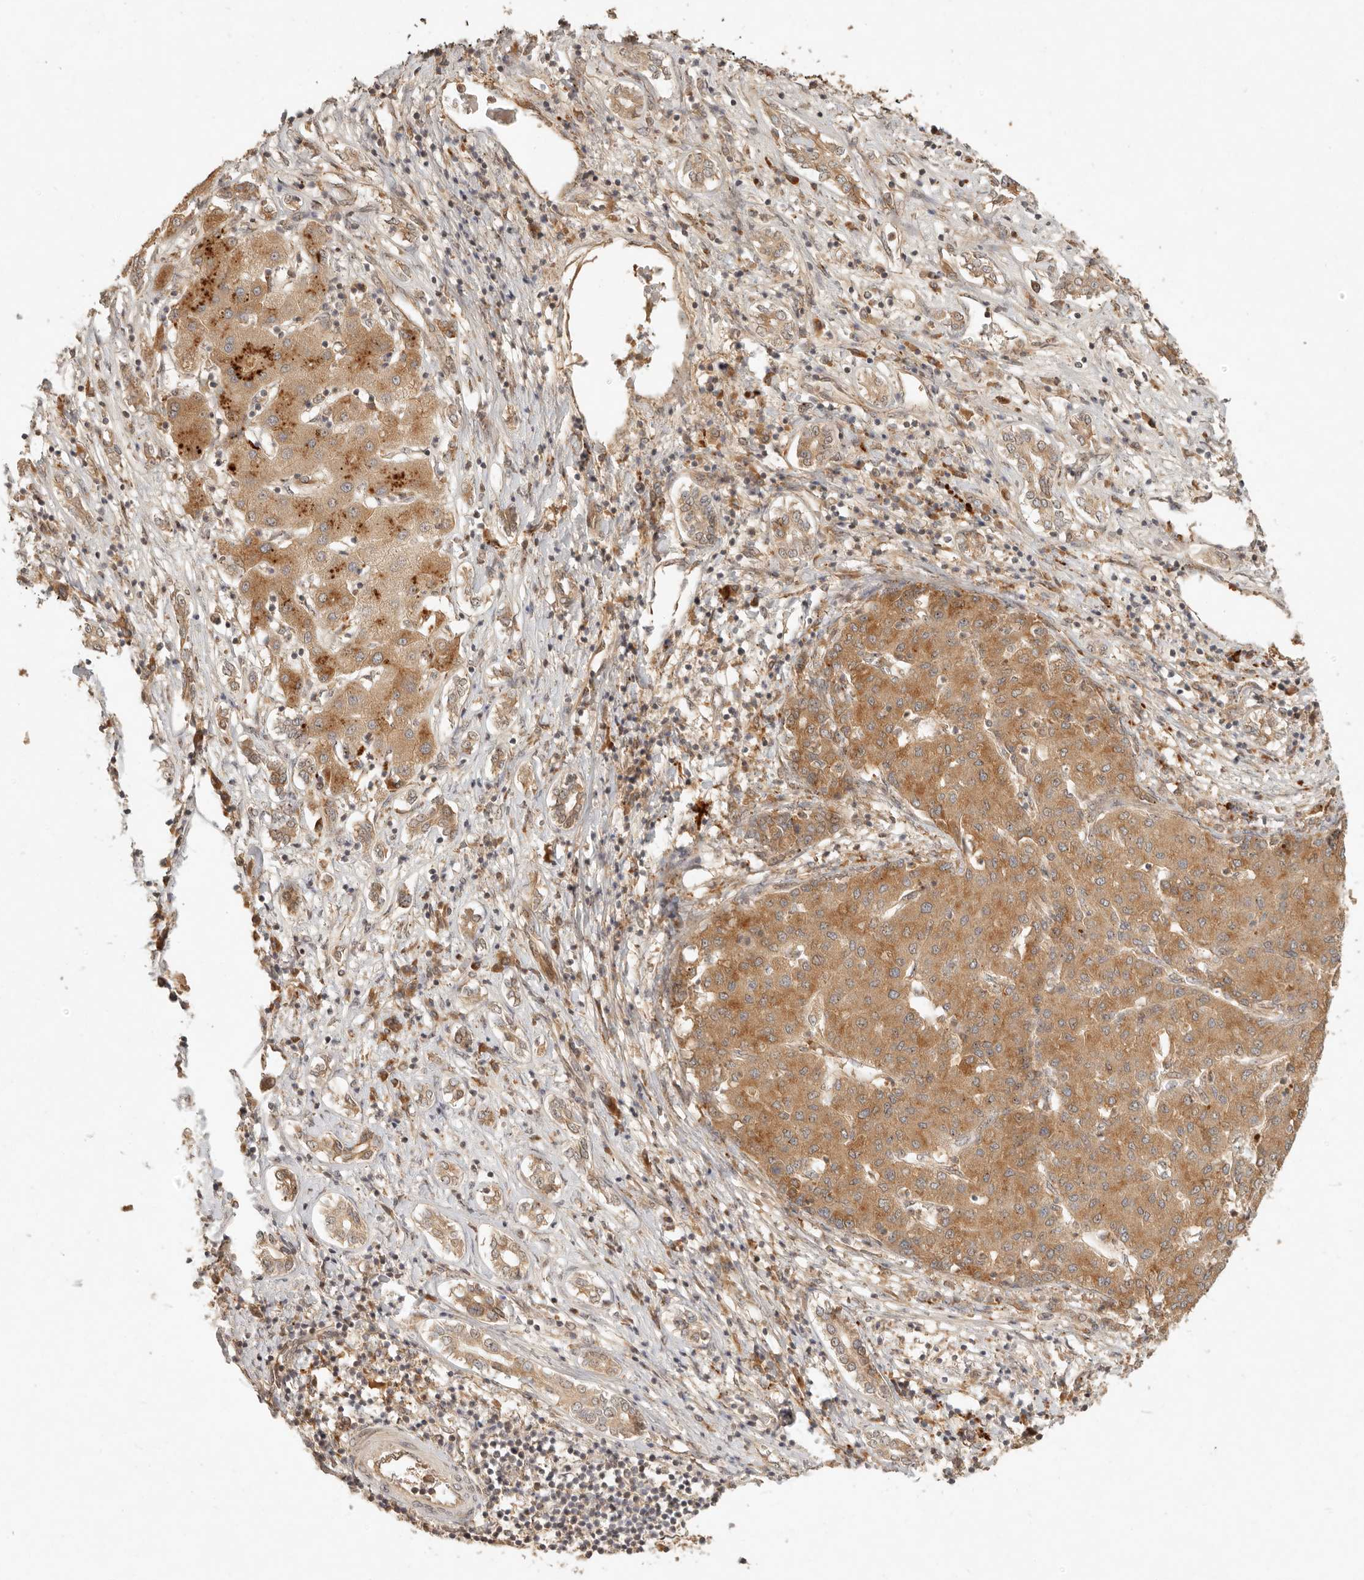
{"staining": {"intensity": "moderate", "quantity": ">75%", "location": "cytoplasmic/membranous"}, "tissue": "liver cancer", "cell_type": "Tumor cells", "image_type": "cancer", "snomed": [{"axis": "morphology", "description": "Carcinoma, Hepatocellular, NOS"}, {"axis": "topography", "description": "Liver"}], "caption": "A brown stain highlights moderate cytoplasmic/membranous staining of a protein in hepatocellular carcinoma (liver) tumor cells.", "gene": "ANKRD61", "patient": {"sex": "male", "age": 65}}